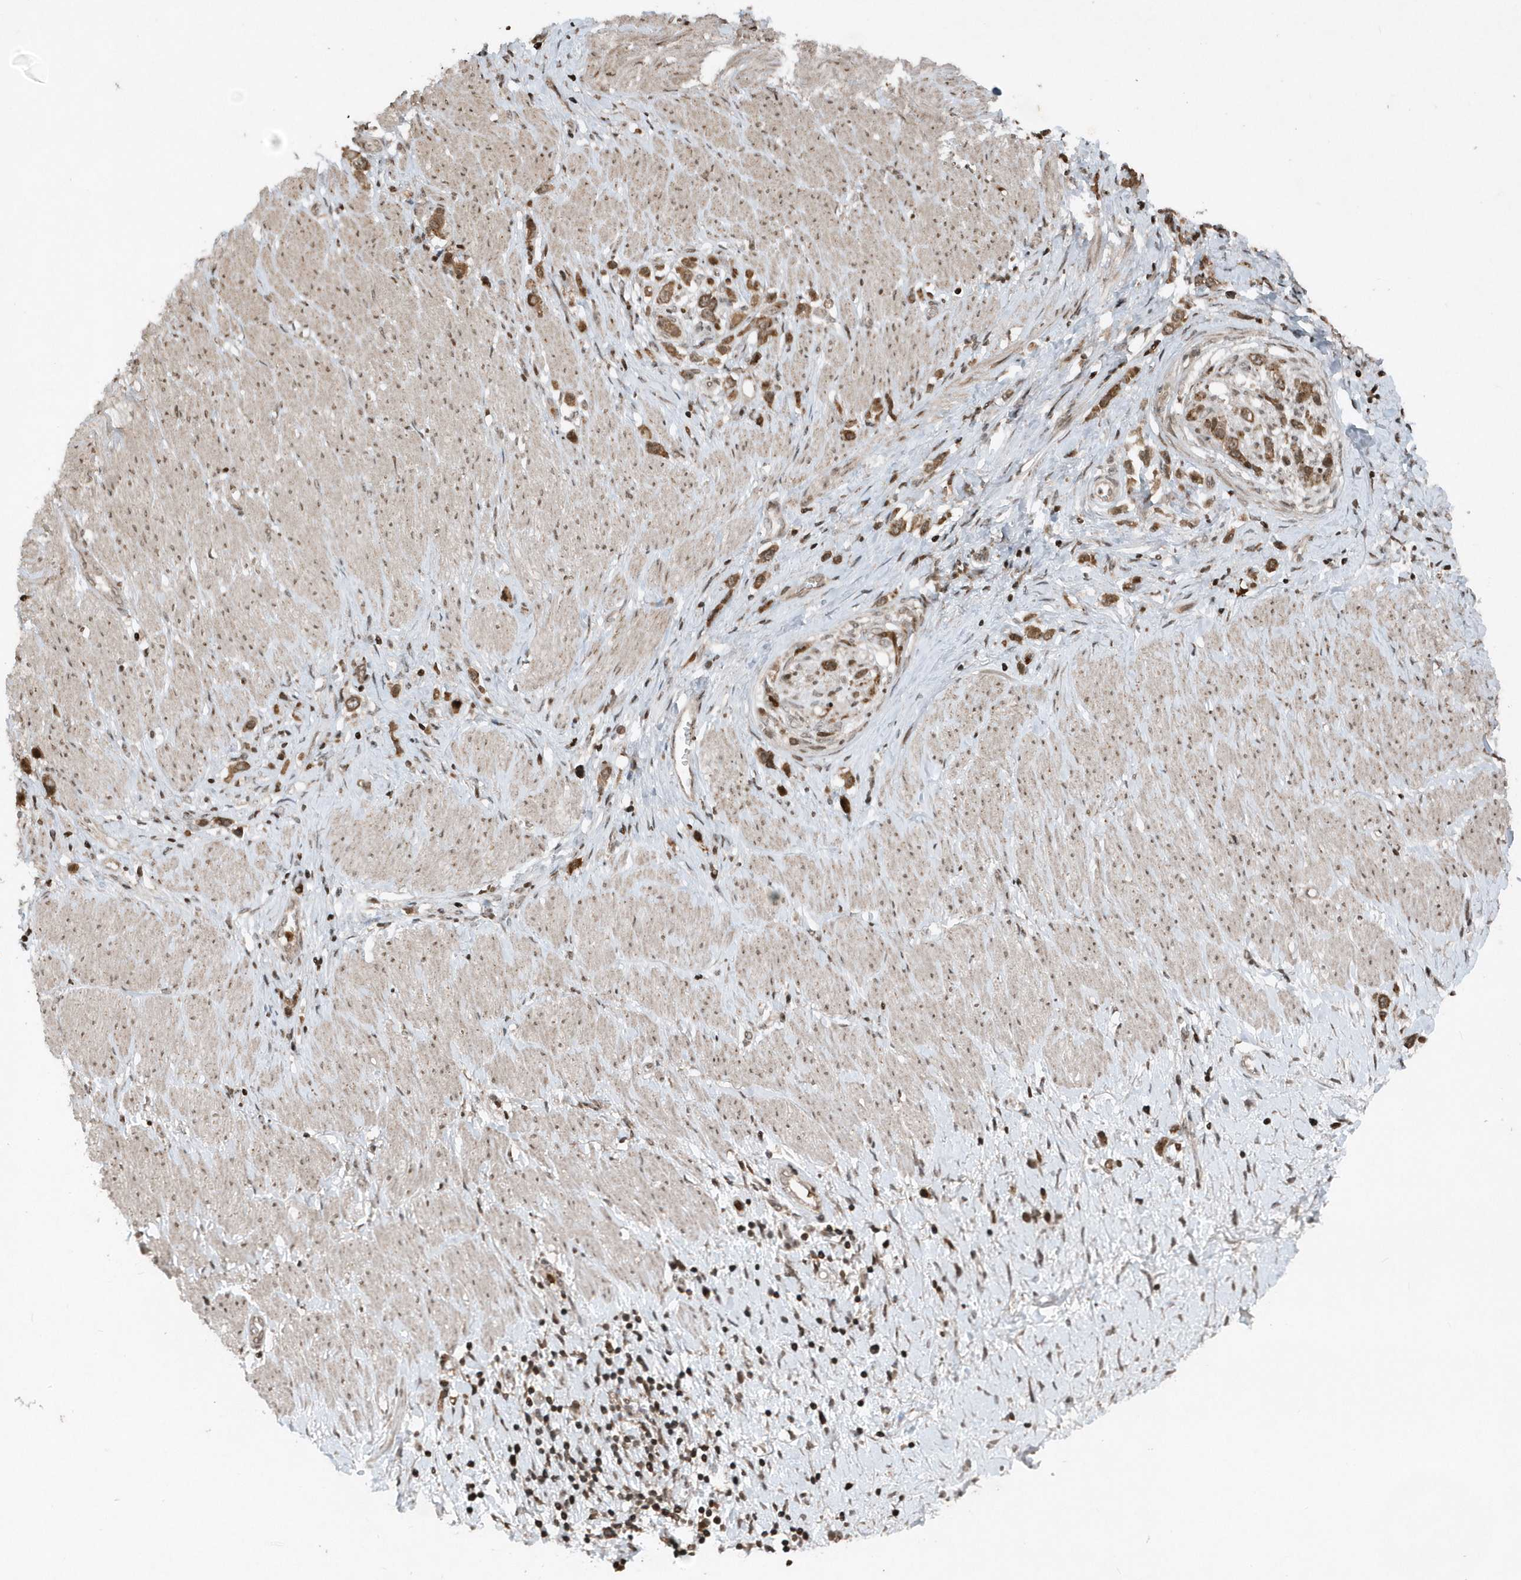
{"staining": {"intensity": "moderate", "quantity": ">75%", "location": "cytoplasmic/membranous"}, "tissue": "stomach cancer", "cell_type": "Tumor cells", "image_type": "cancer", "snomed": [{"axis": "morphology", "description": "Normal tissue, NOS"}, {"axis": "morphology", "description": "Adenocarcinoma, NOS"}, {"axis": "topography", "description": "Stomach, upper"}, {"axis": "topography", "description": "Stomach"}], "caption": "Immunohistochemistry (DAB) staining of human adenocarcinoma (stomach) demonstrates moderate cytoplasmic/membranous protein staining in about >75% of tumor cells.", "gene": "EIF2B1", "patient": {"sex": "female", "age": 65}}